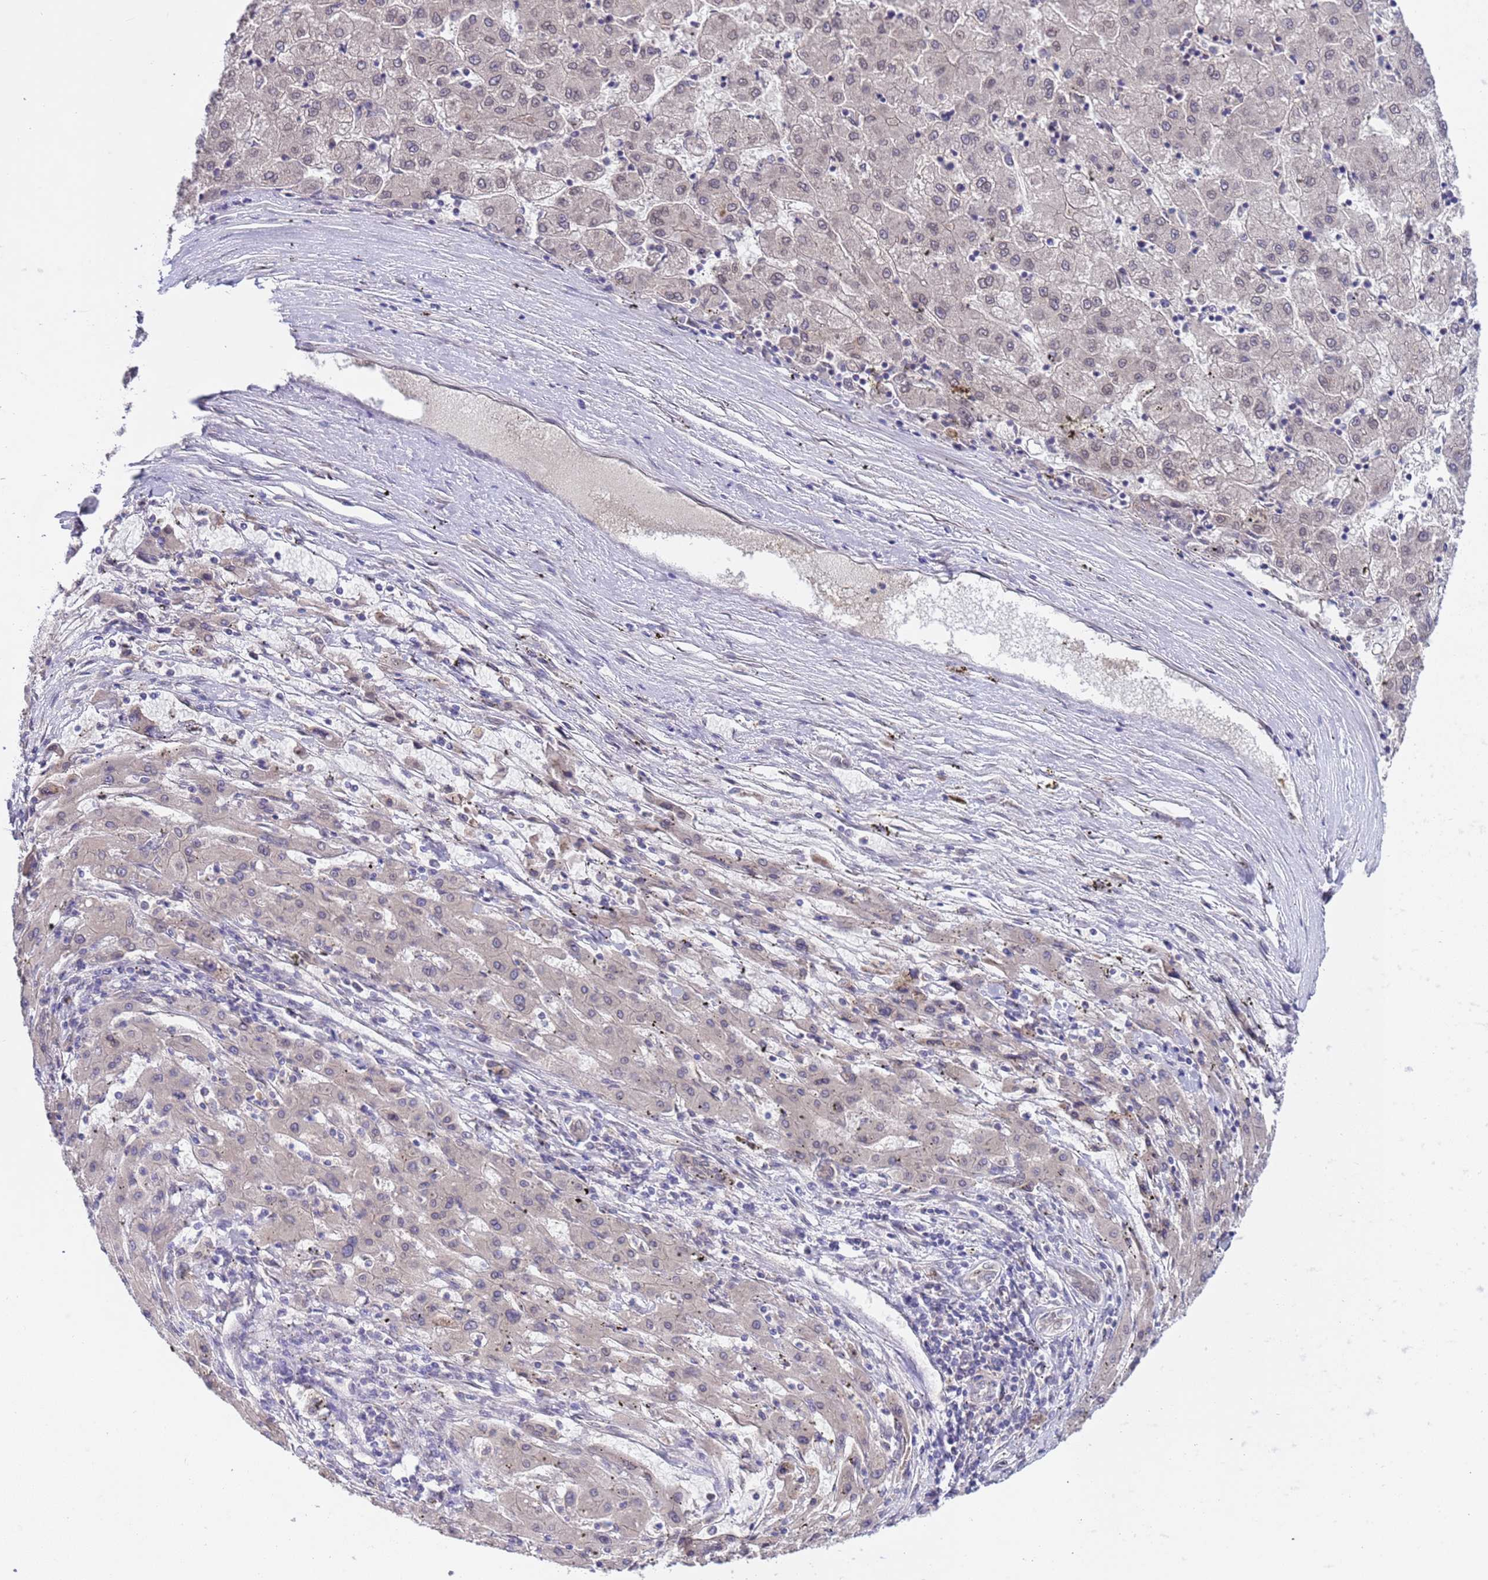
{"staining": {"intensity": "weak", "quantity": "<25%", "location": "nuclear"}, "tissue": "liver cancer", "cell_type": "Tumor cells", "image_type": "cancer", "snomed": [{"axis": "morphology", "description": "Carcinoma, Hepatocellular, NOS"}, {"axis": "topography", "description": "Liver"}], "caption": "This is an immunohistochemistry micrograph of hepatocellular carcinoma (liver). There is no expression in tumor cells.", "gene": "TRMT10A", "patient": {"sex": "male", "age": 72}}